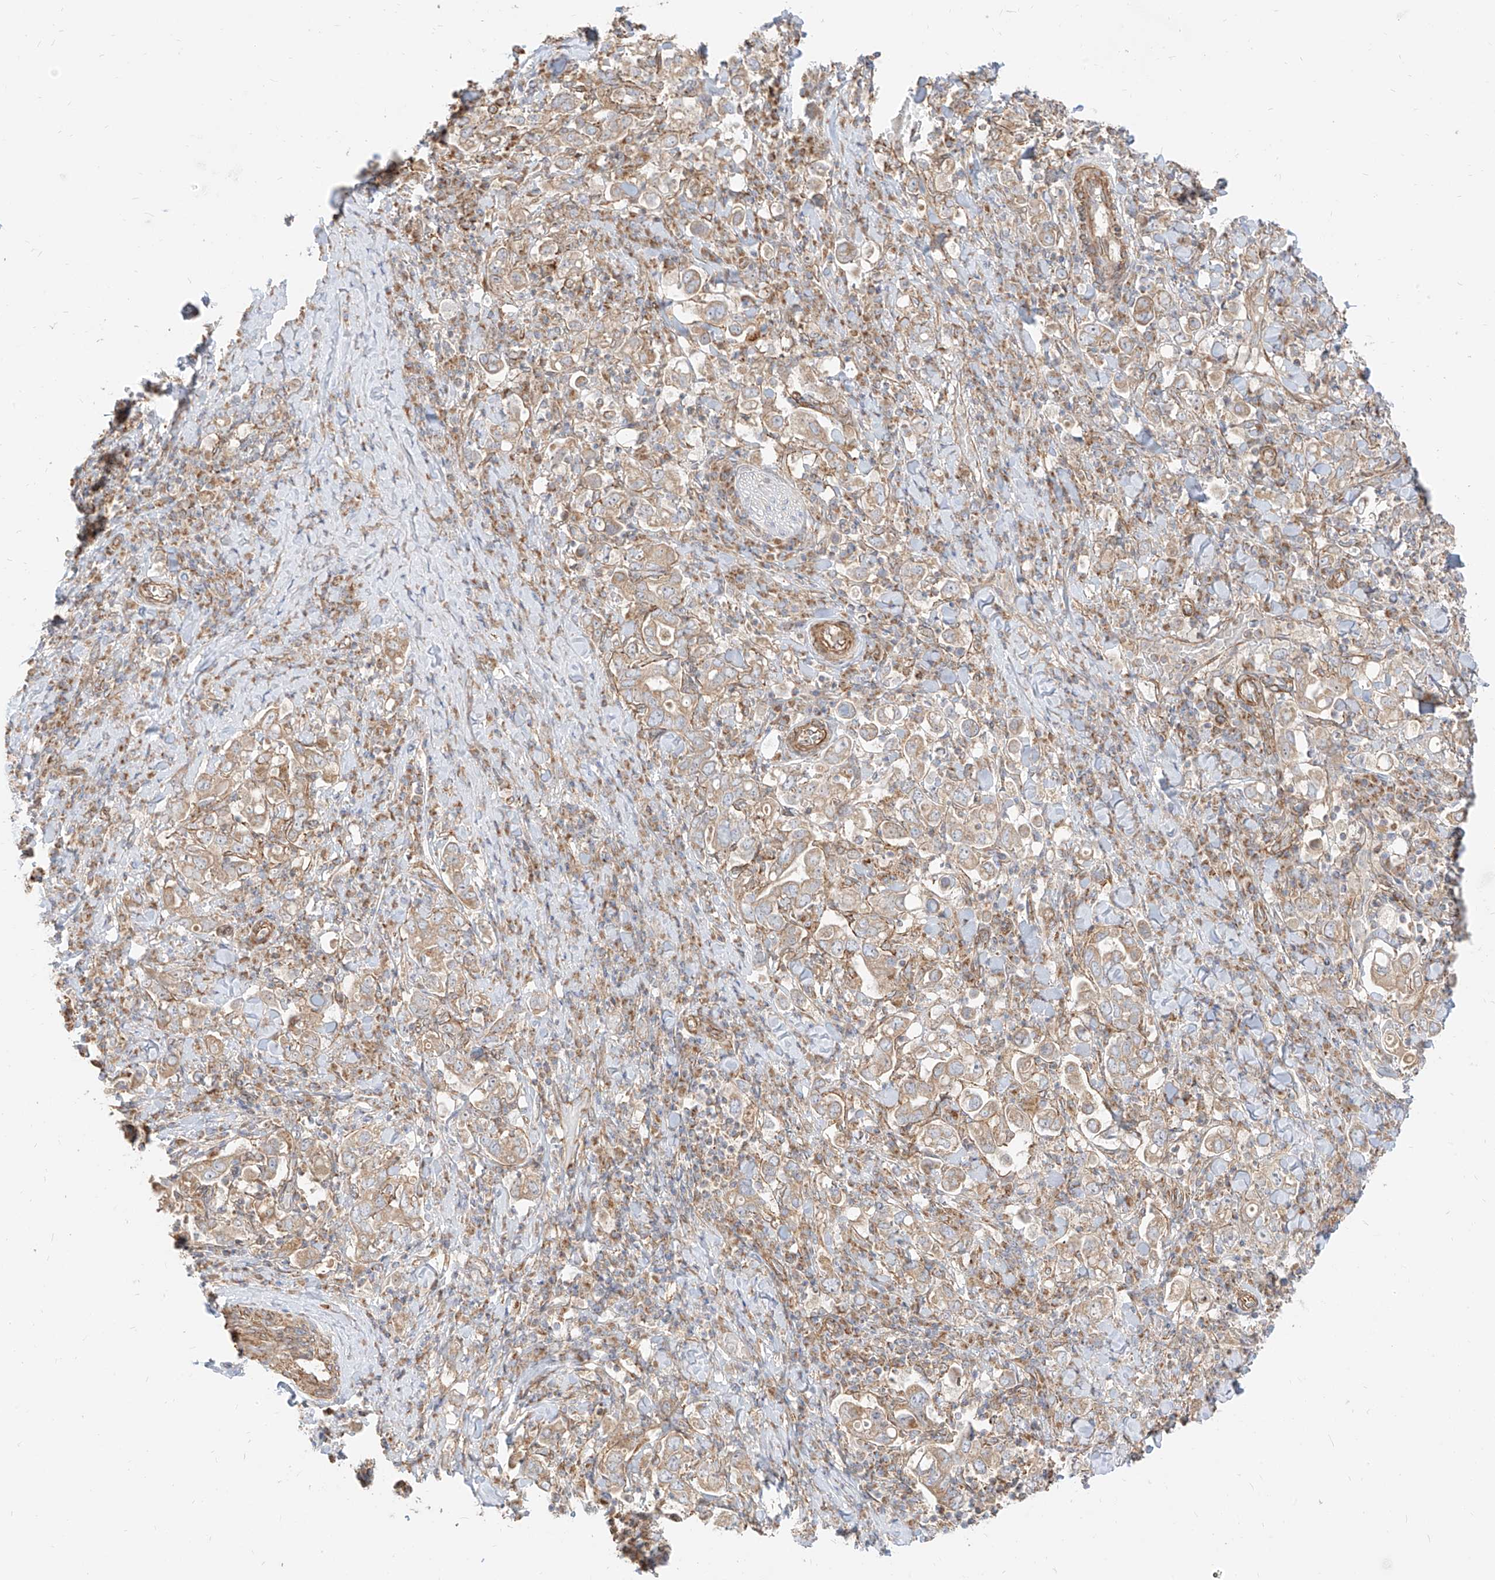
{"staining": {"intensity": "weak", "quantity": ">75%", "location": "cytoplasmic/membranous"}, "tissue": "stomach cancer", "cell_type": "Tumor cells", "image_type": "cancer", "snomed": [{"axis": "morphology", "description": "Adenocarcinoma, NOS"}, {"axis": "topography", "description": "Stomach, upper"}], "caption": "Immunohistochemical staining of human stomach adenocarcinoma displays weak cytoplasmic/membranous protein positivity in about >75% of tumor cells.", "gene": "PLCL1", "patient": {"sex": "male", "age": 62}}